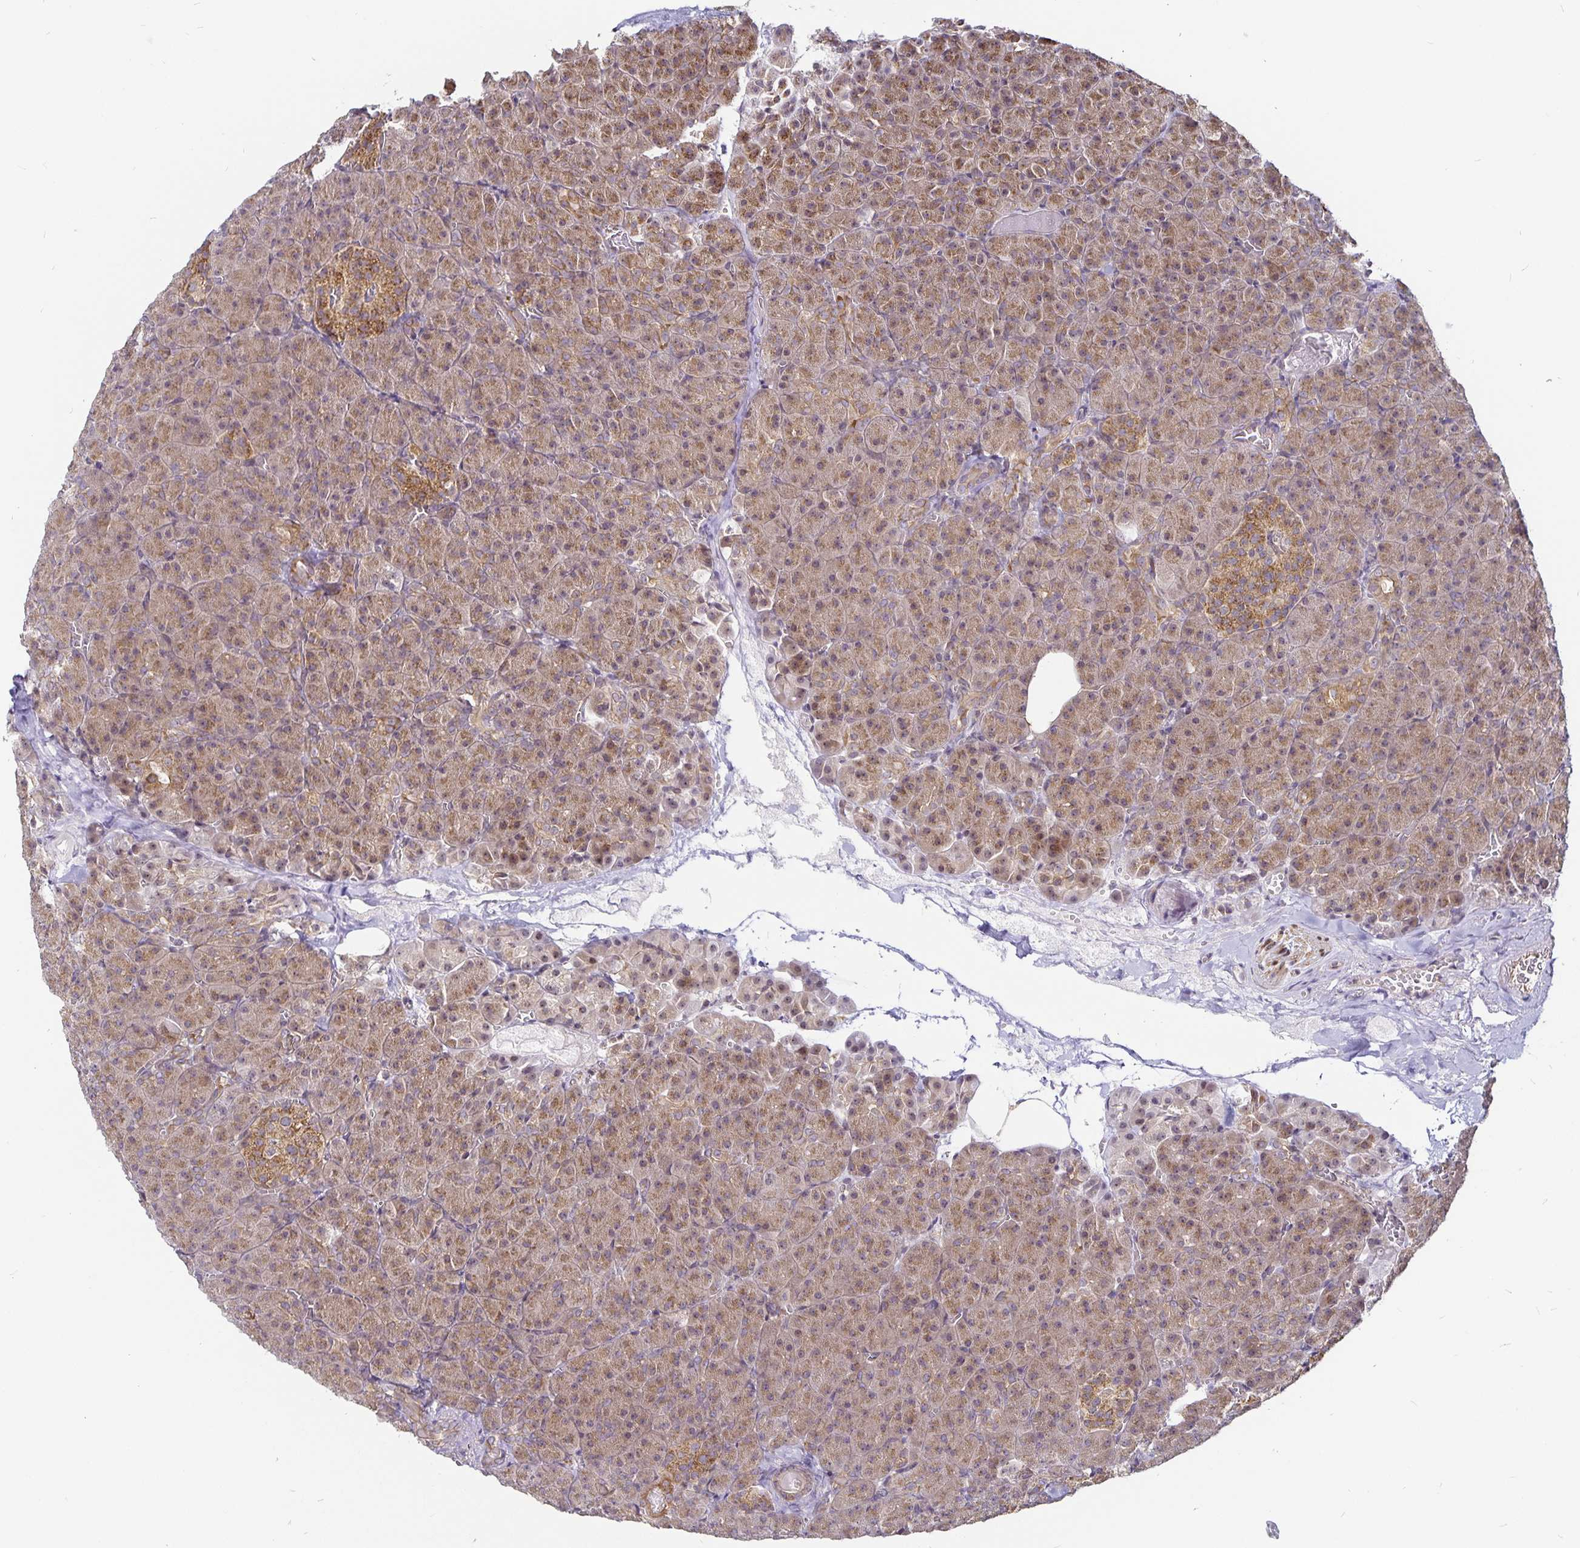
{"staining": {"intensity": "moderate", "quantity": ">75%", "location": "cytoplasmic/membranous,nuclear"}, "tissue": "pancreas", "cell_type": "Exocrine glandular cells", "image_type": "normal", "snomed": [{"axis": "morphology", "description": "Normal tissue, NOS"}, {"axis": "topography", "description": "Pancreas"}], "caption": "Pancreas stained with immunohistochemistry displays moderate cytoplasmic/membranous,nuclear positivity in approximately >75% of exocrine glandular cells.", "gene": "CYP27A1", "patient": {"sex": "female", "age": 74}}